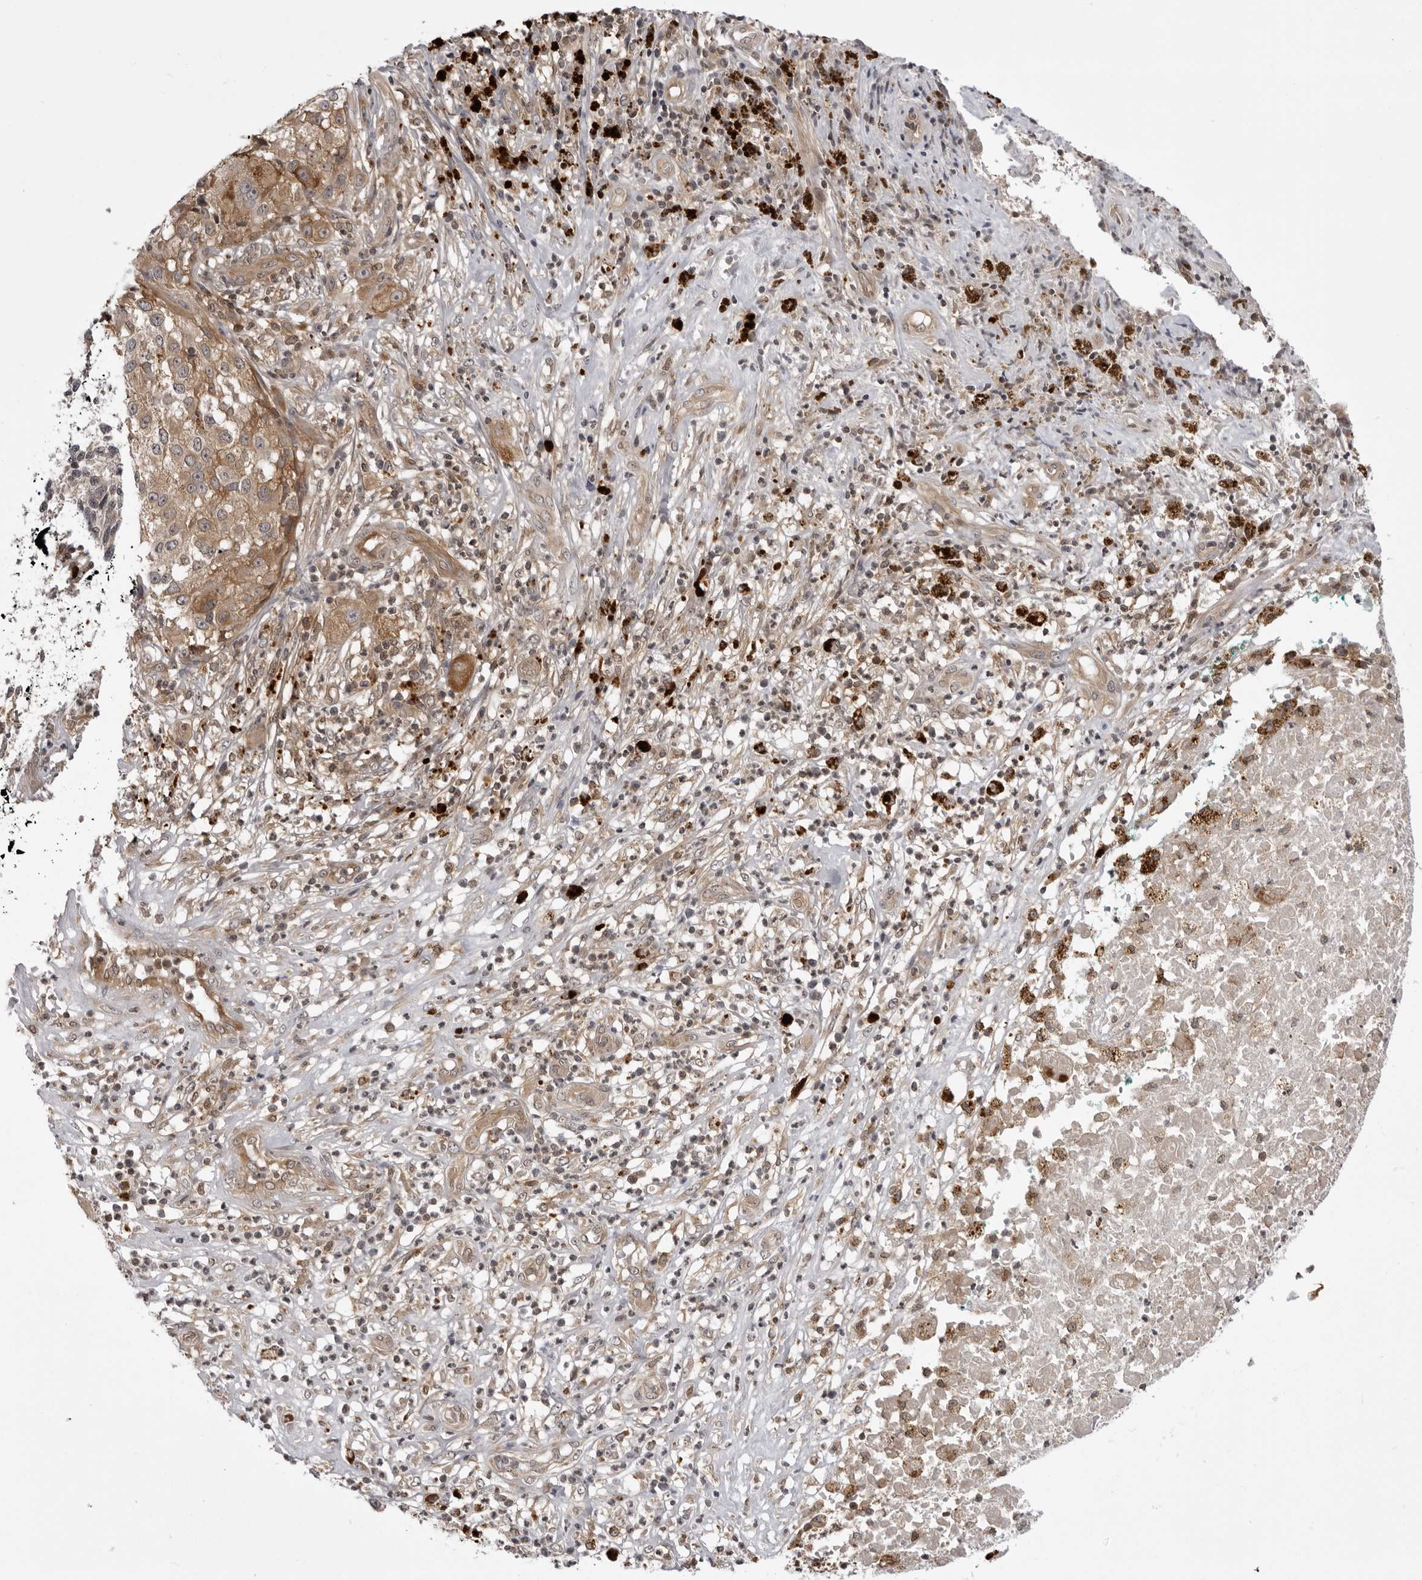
{"staining": {"intensity": "moderate", "quantity": ">75%", "location": "cytoplasmic/membranous"}, "tissue": "melanoma", "cell_type": "Tumor cells", "image_type": "cancer", "snomed": [{"axis": "morphology", "description": "Necrosis, NOS"}, {"axis": "morphology", "description": "Malignant melanoma, NOS"}, {"axis": "topography", "description": "Skin"}], "caption": "Immunohistochemical staining of malignant melanoma displays medium levels of moderate cytoplasmic/membranous protein expression in approximately >75% of tumor cells.", "gene": "USP43", "patient": {"sex": "female", "age": 87}}